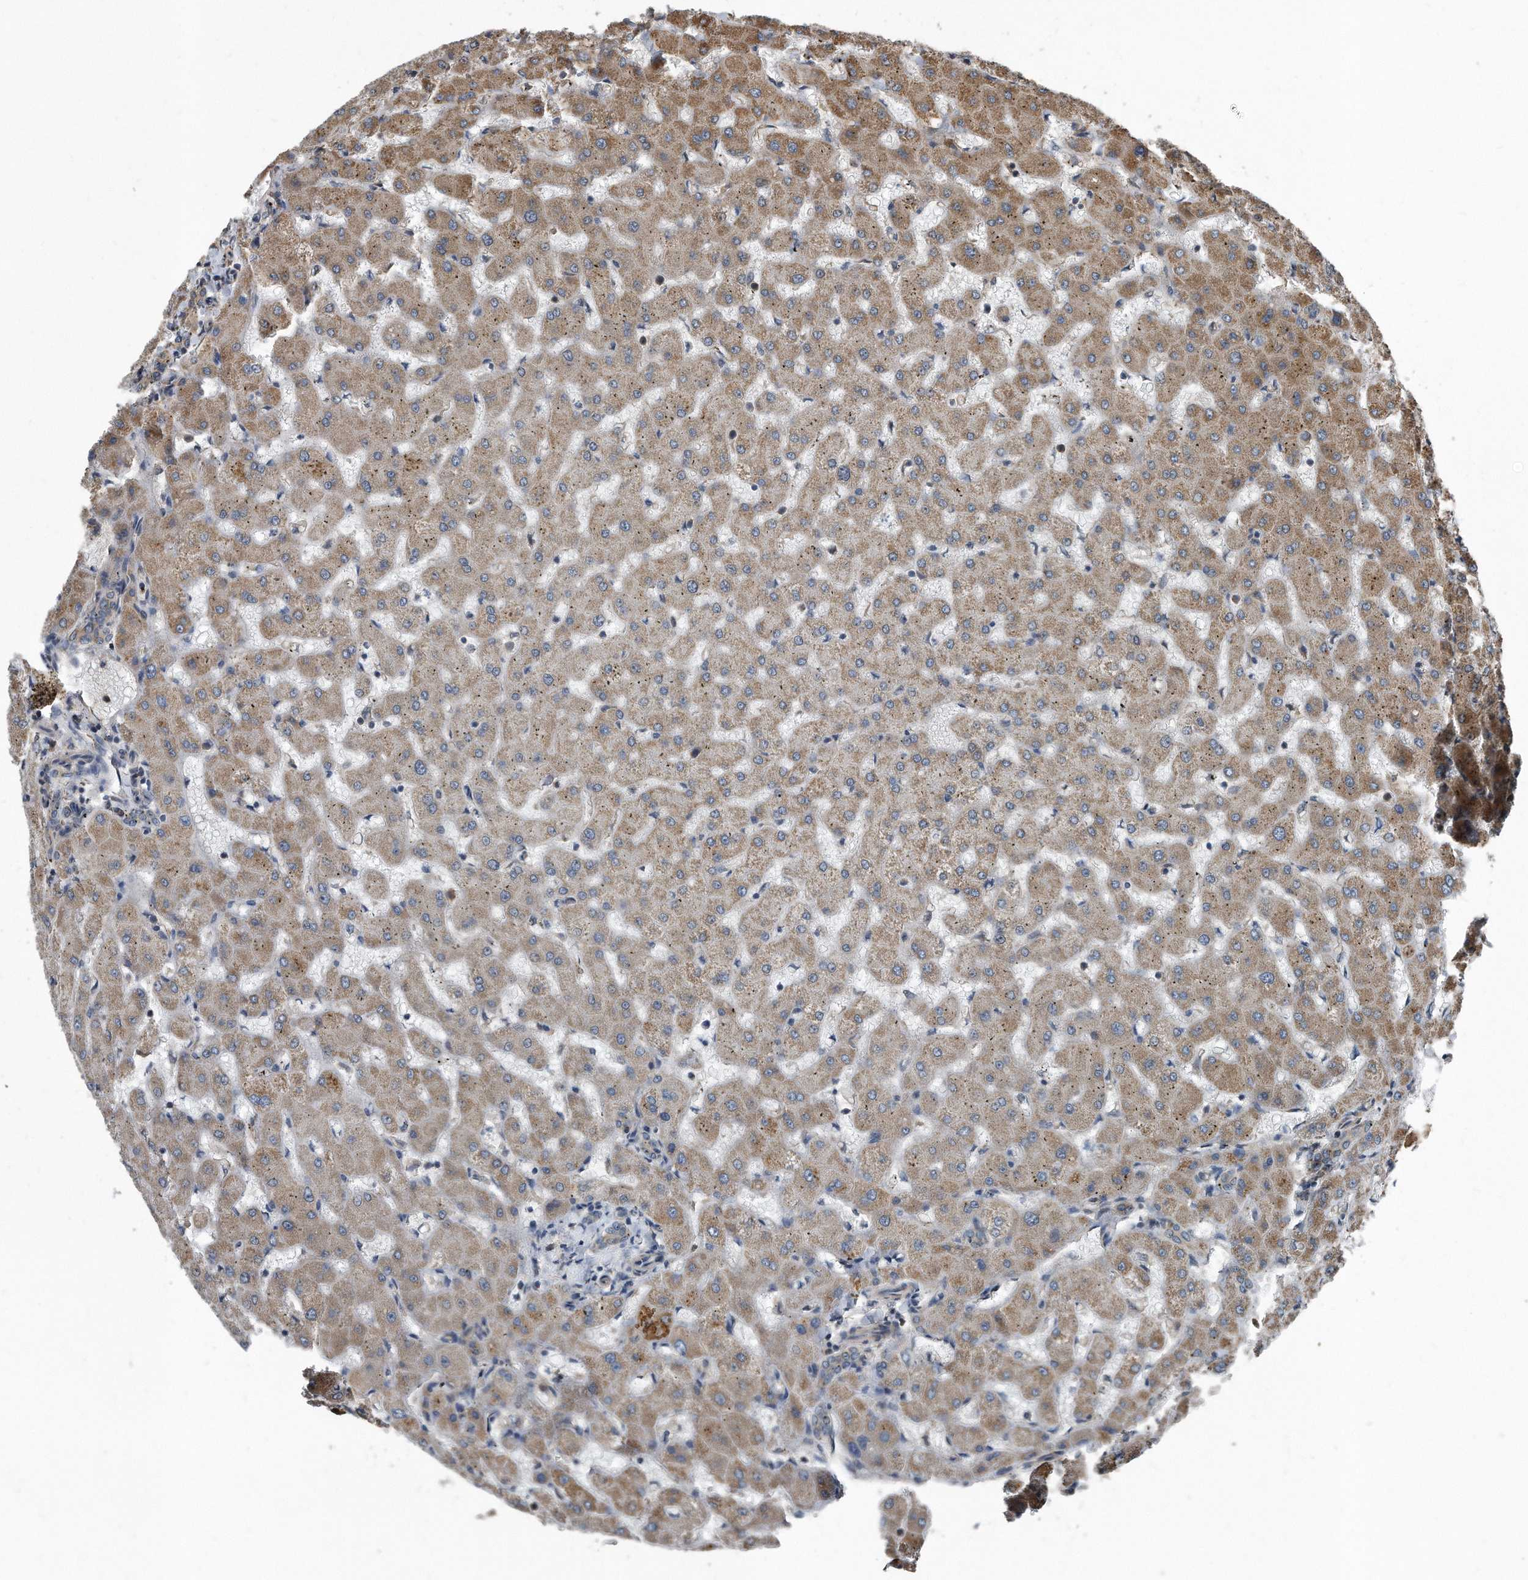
{"staining": {"intensity": "weak", "quantity": ">75%", "location": "cytoplasmic/membranous"}, "tissue": "liver", "cell_type": "Cholangiocytes", "image_type": "normal", "snomed": [{"axis": "morphology", "description": "Normal tissue, NOS"}, {"axis": "topography", "description": "Liver"}], "caption": "High-power microscopy captured an immunohistochemistry (IHC) photomicrograph of unremarkable liver, revealing weak cytoplasmic/membranous positivity in about >75% of cholangiocytes. The staining is performed using DAB (3,3'-diaminobenzidine) brown chromogen to label protein expression. The nuclei are counter-stained blue using hematoxylin.", "gene": "FAM136A", "patient": {"sex": "female", "age": 63}}